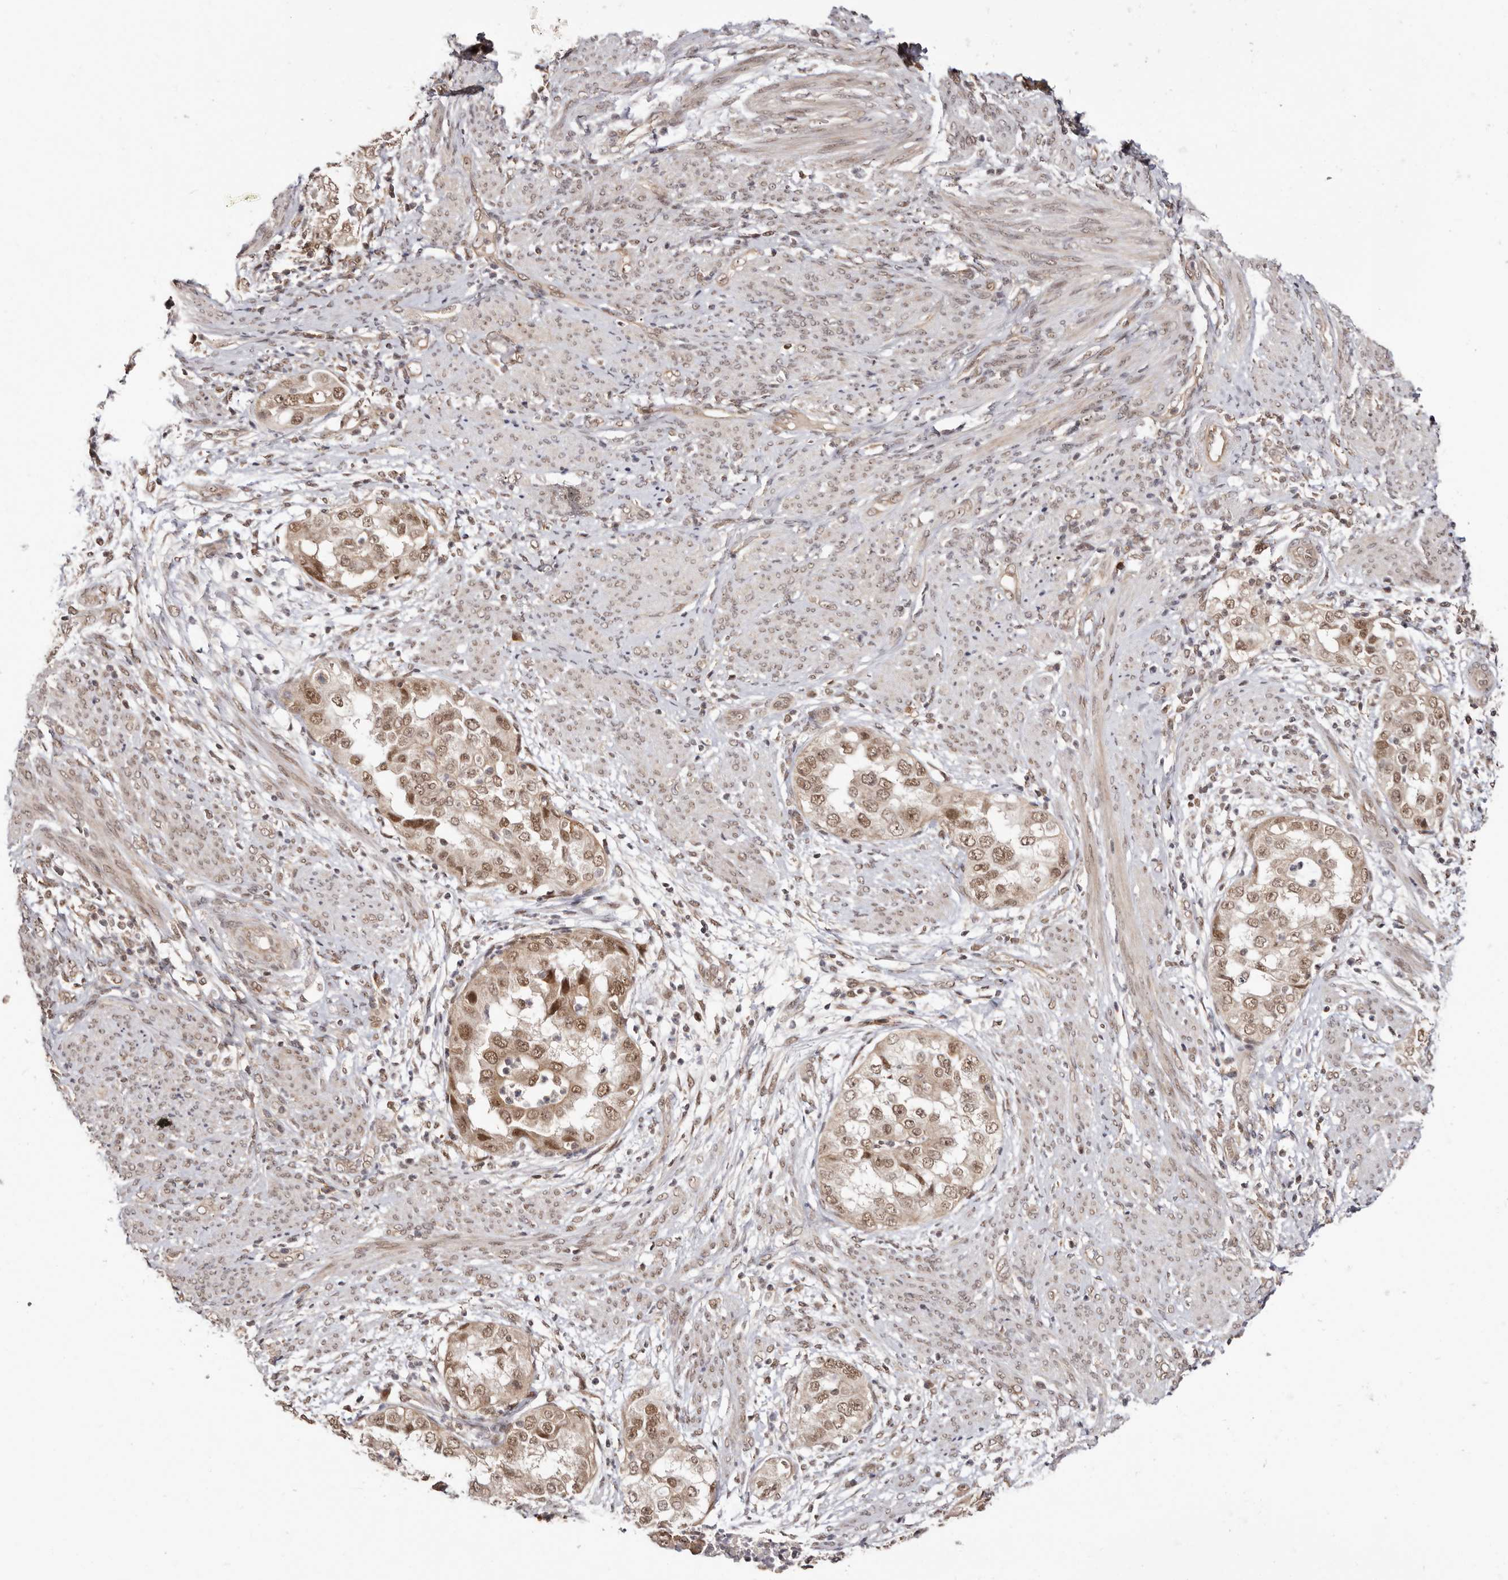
{"staining": {"intensity": "moderate", "quantity": ">75%", "location": "cytoplasmic/membranous,nuclear"}, "tissue": "endometrial cancer", "cell_type": "Tumor cells", "image_type": "cancer", "snomed": [{"axis": "morphology", "description": "Adenocarcinoma, NOS"}, {"axis": "topography", "description": "Endometrium"}], "caption": "Protein expression analysis of human endometrial cancer (adenocarcinoma) reveals moderate cytoplasmic/membranous and nuclear staining in about >75% of tumor cells.", "gene": "MED8", "patient": {"sex": "female", "age": 85}}